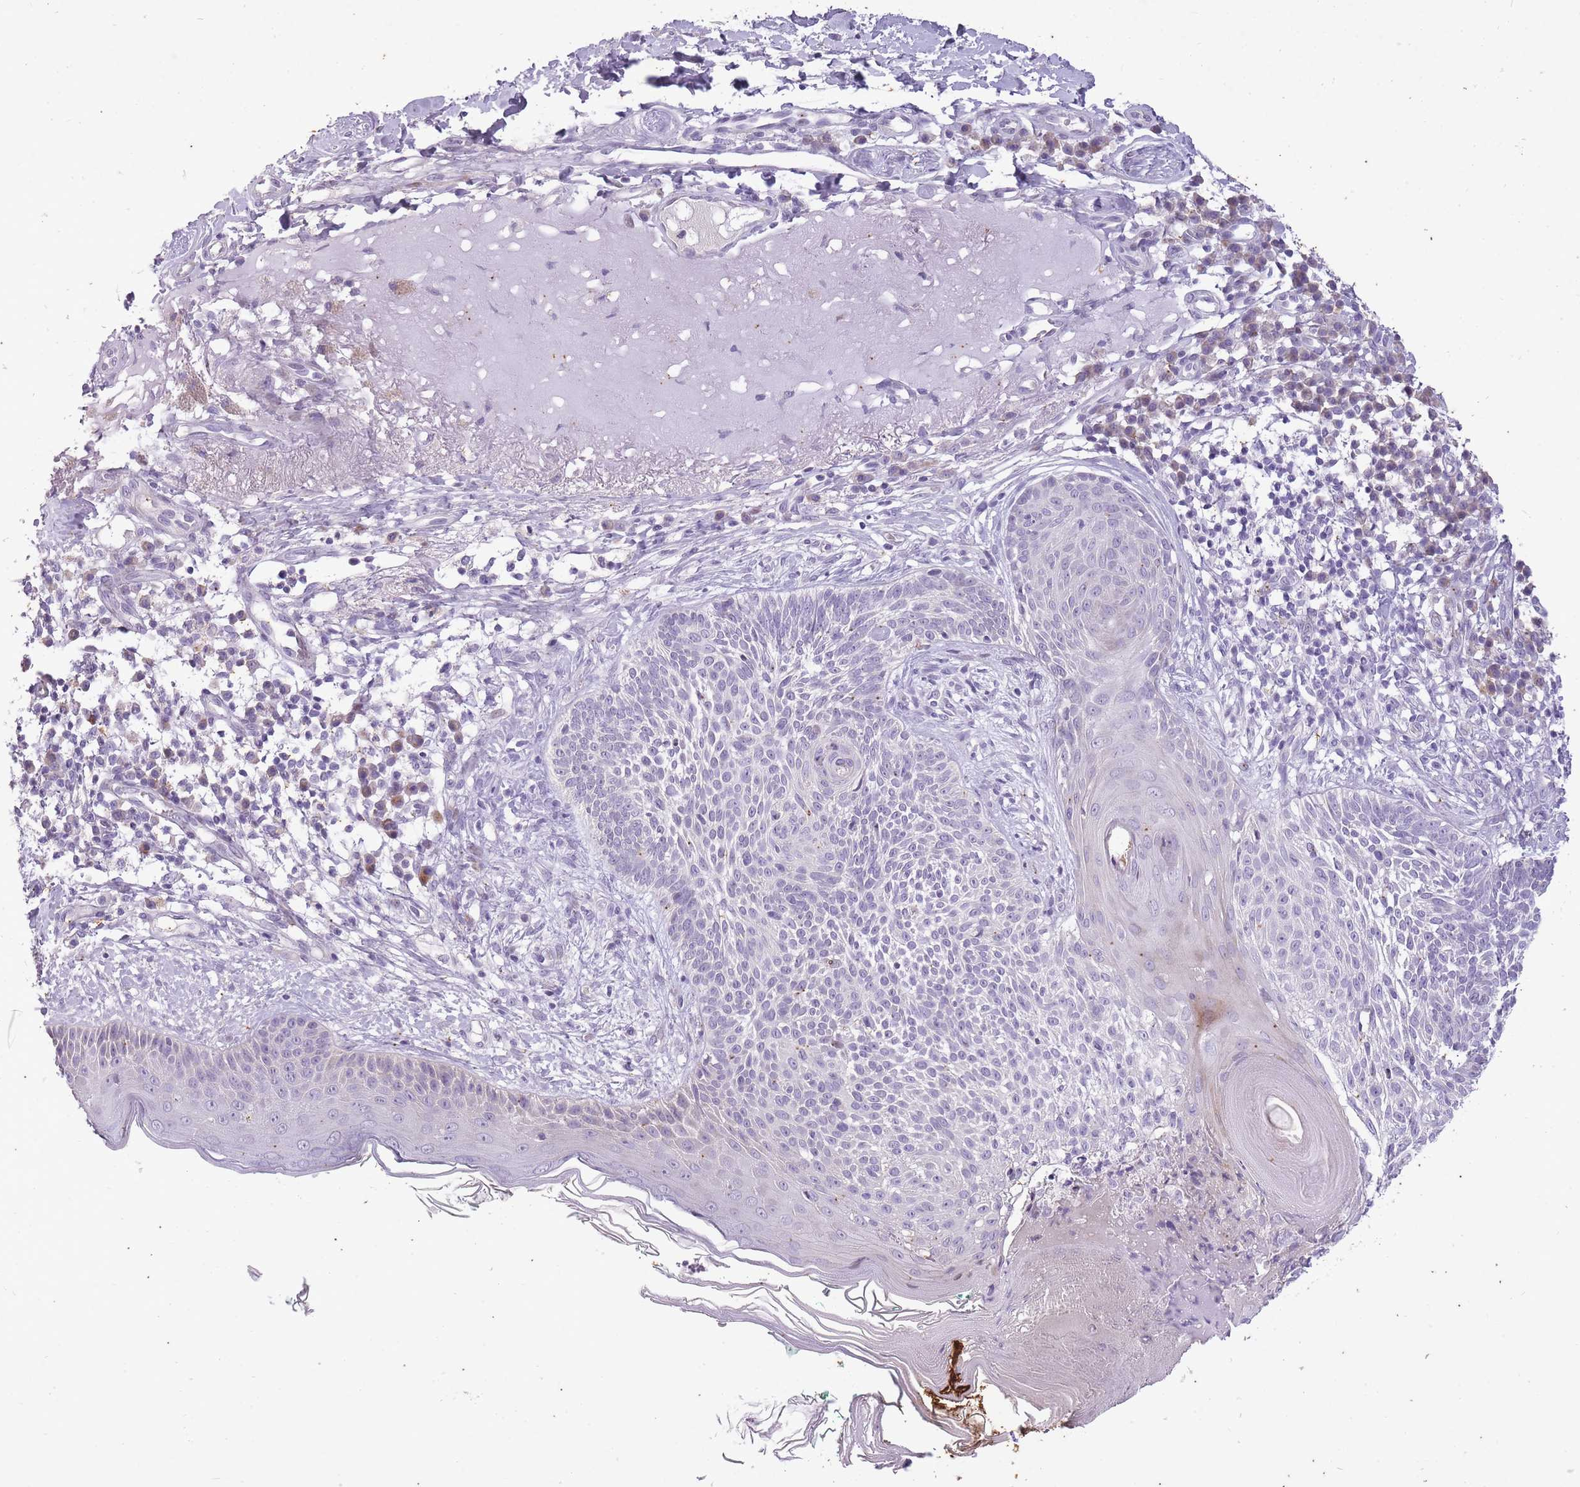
{"staining": {"intensity": "negative", "quantity": "none", "location": "none"}, "tissue": "skin cancer", "cell_type": "Tumor cells", "image_type": "cancer", "snomed": [{"axis": "morphology", "description": "Basal cell carcinoma"}, {"axis": "topography", "description": "Skin"}], "caption": "DAB (3,3'-diaminobenzidine) immunohistochemical staining of human skin basal cell carcinoma shows no significant positivity in tumor cells. (DAB immunohistochemistry (IHC) visualized using brightfield microscopy, high magnification).", "gene": "CNTNAP3", "patient": {"sex": "male", "age": 72}}